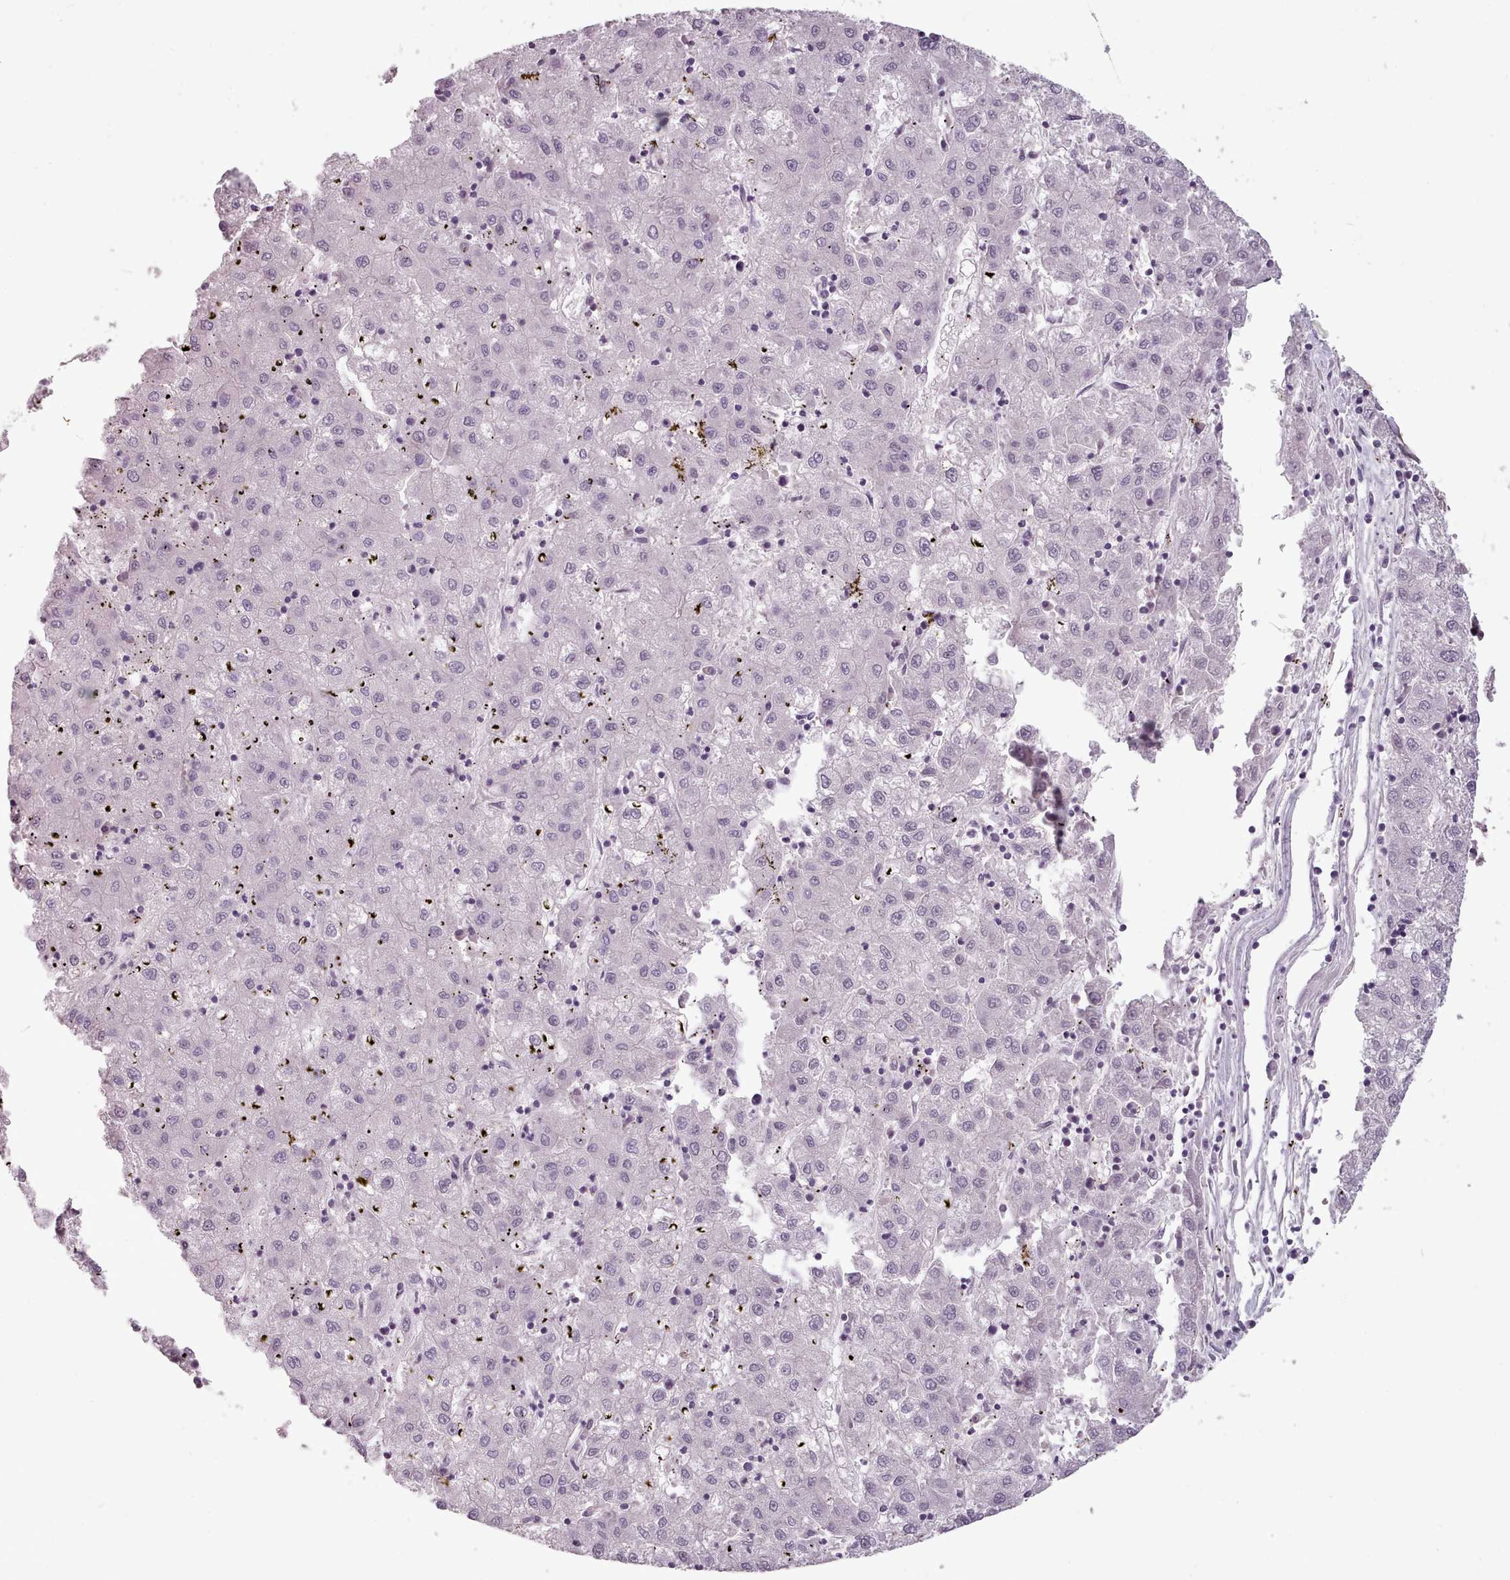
{"staining": {"intensity": "negative", "quantity": "none", "location": "none"}, "tissue": "liver cancer", "cell_type": "Tumor cells", "image_type": "cancer", "snomed": [{"axis": "morphology", "description": "Carcinoma, Hepatocellular, NOS"}, {"axis": "topography", "description": "Liver"}], "caption": "This photomicrograph is of liver hepatocellular carcinoma stained with immunohistochemistry (IHC) to label a protein in brown with the nuclei are counter-stained blue. There is no positivity in tumor cells. (DAB (3,3'-diaminobenzidine) immunohistochemistry visualized using brightfield microscopy, high magnification).", "gene": "PBX4", "patient": {"sex": "male", "age": 72}}